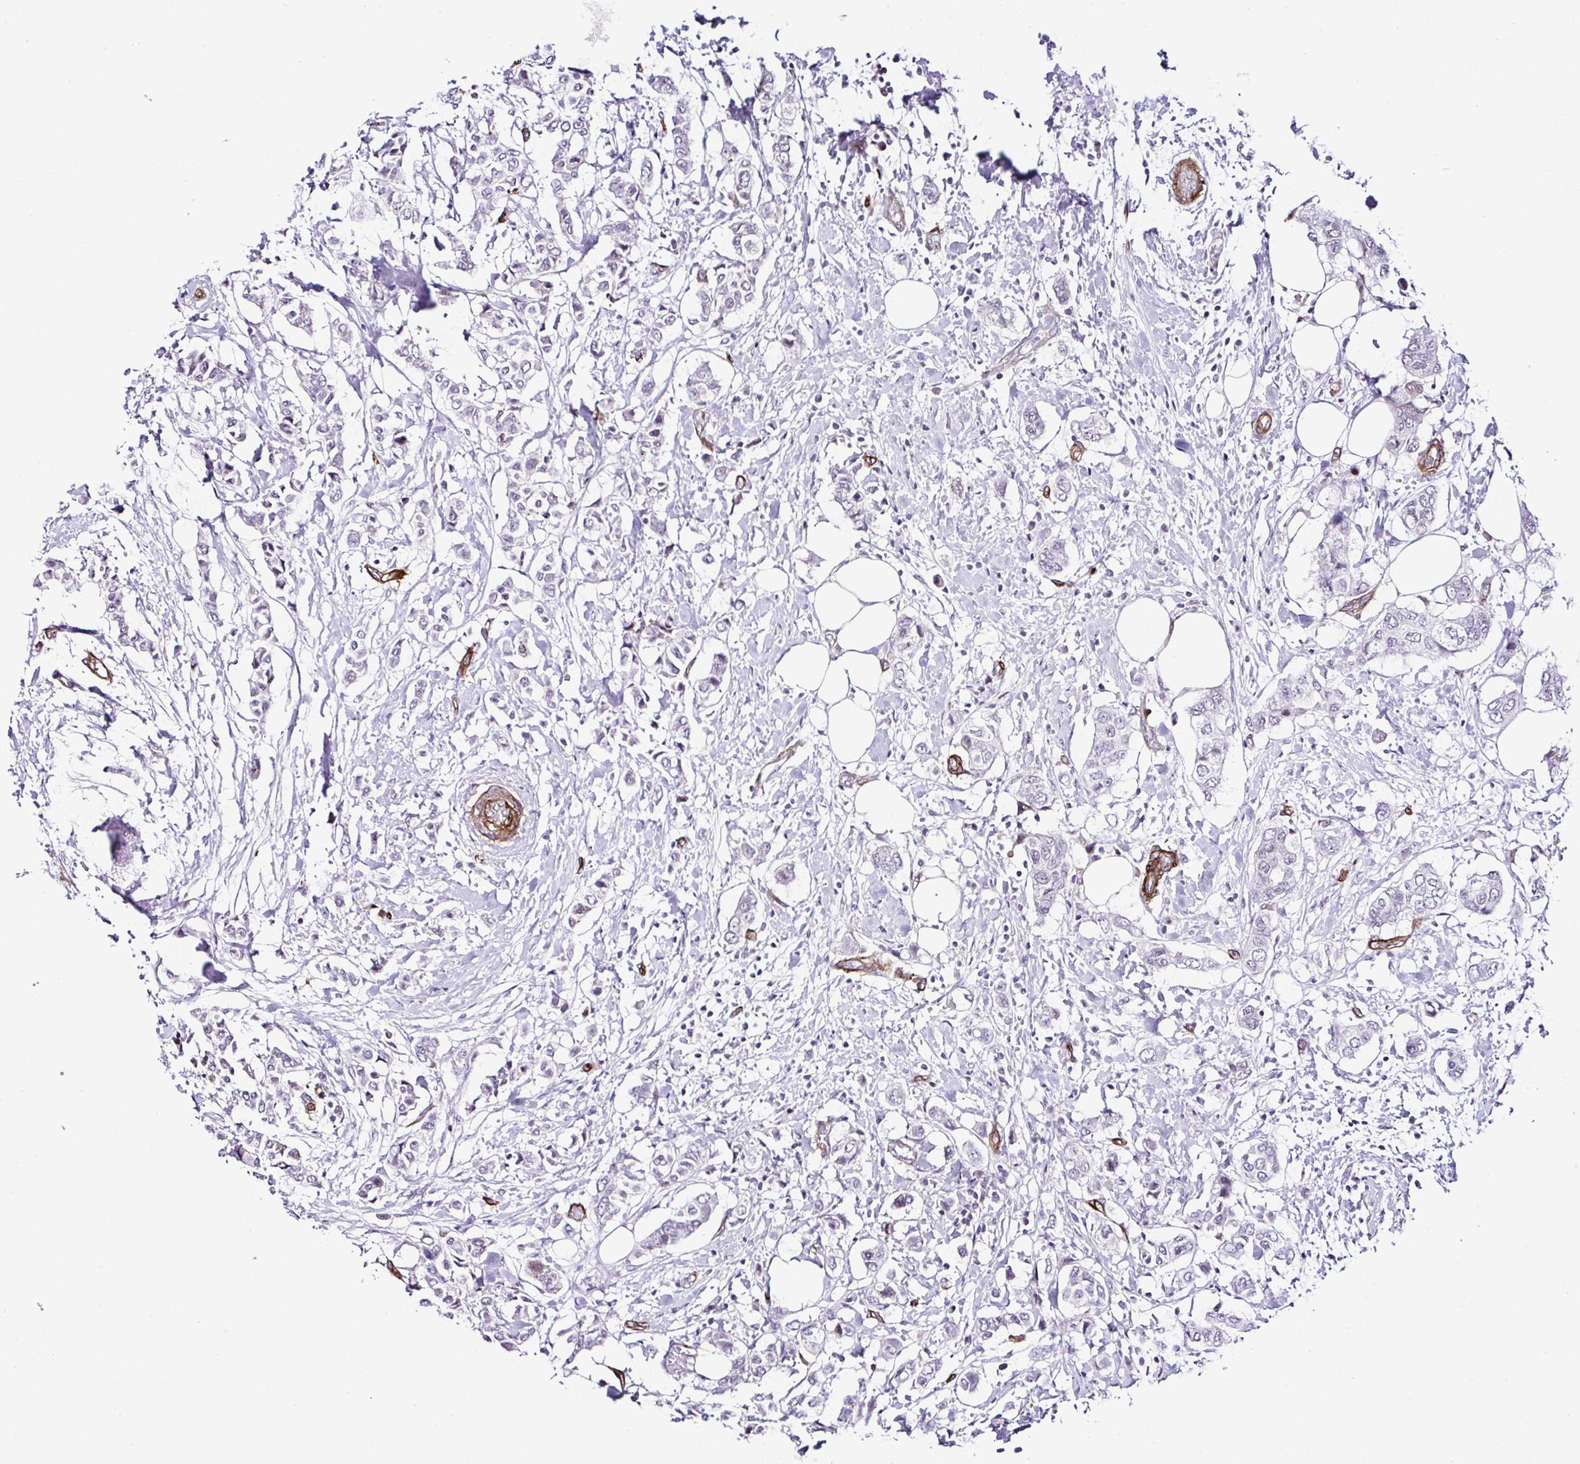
{"staining": {"intensity": "negative", "quantity": "none", "location": "none"}, "tissue": "breast cancer", "cell_type": "Tumor cells", "image_type": "cancer", "snomed": [{"axis": "morphology", "description": "Lobular carcinoma"}, {"axis": "topography", "description": "Breast"}], "caption": "High magnification brightfield microscopy of breast cancer (lobular carcinoma) stained with DAB (brown) and counterstained with hematoxylin (blue): tumor cells show no significant positivity.", "gene": "FBXO34", "patient": {"sex": "female", "age": 51}}